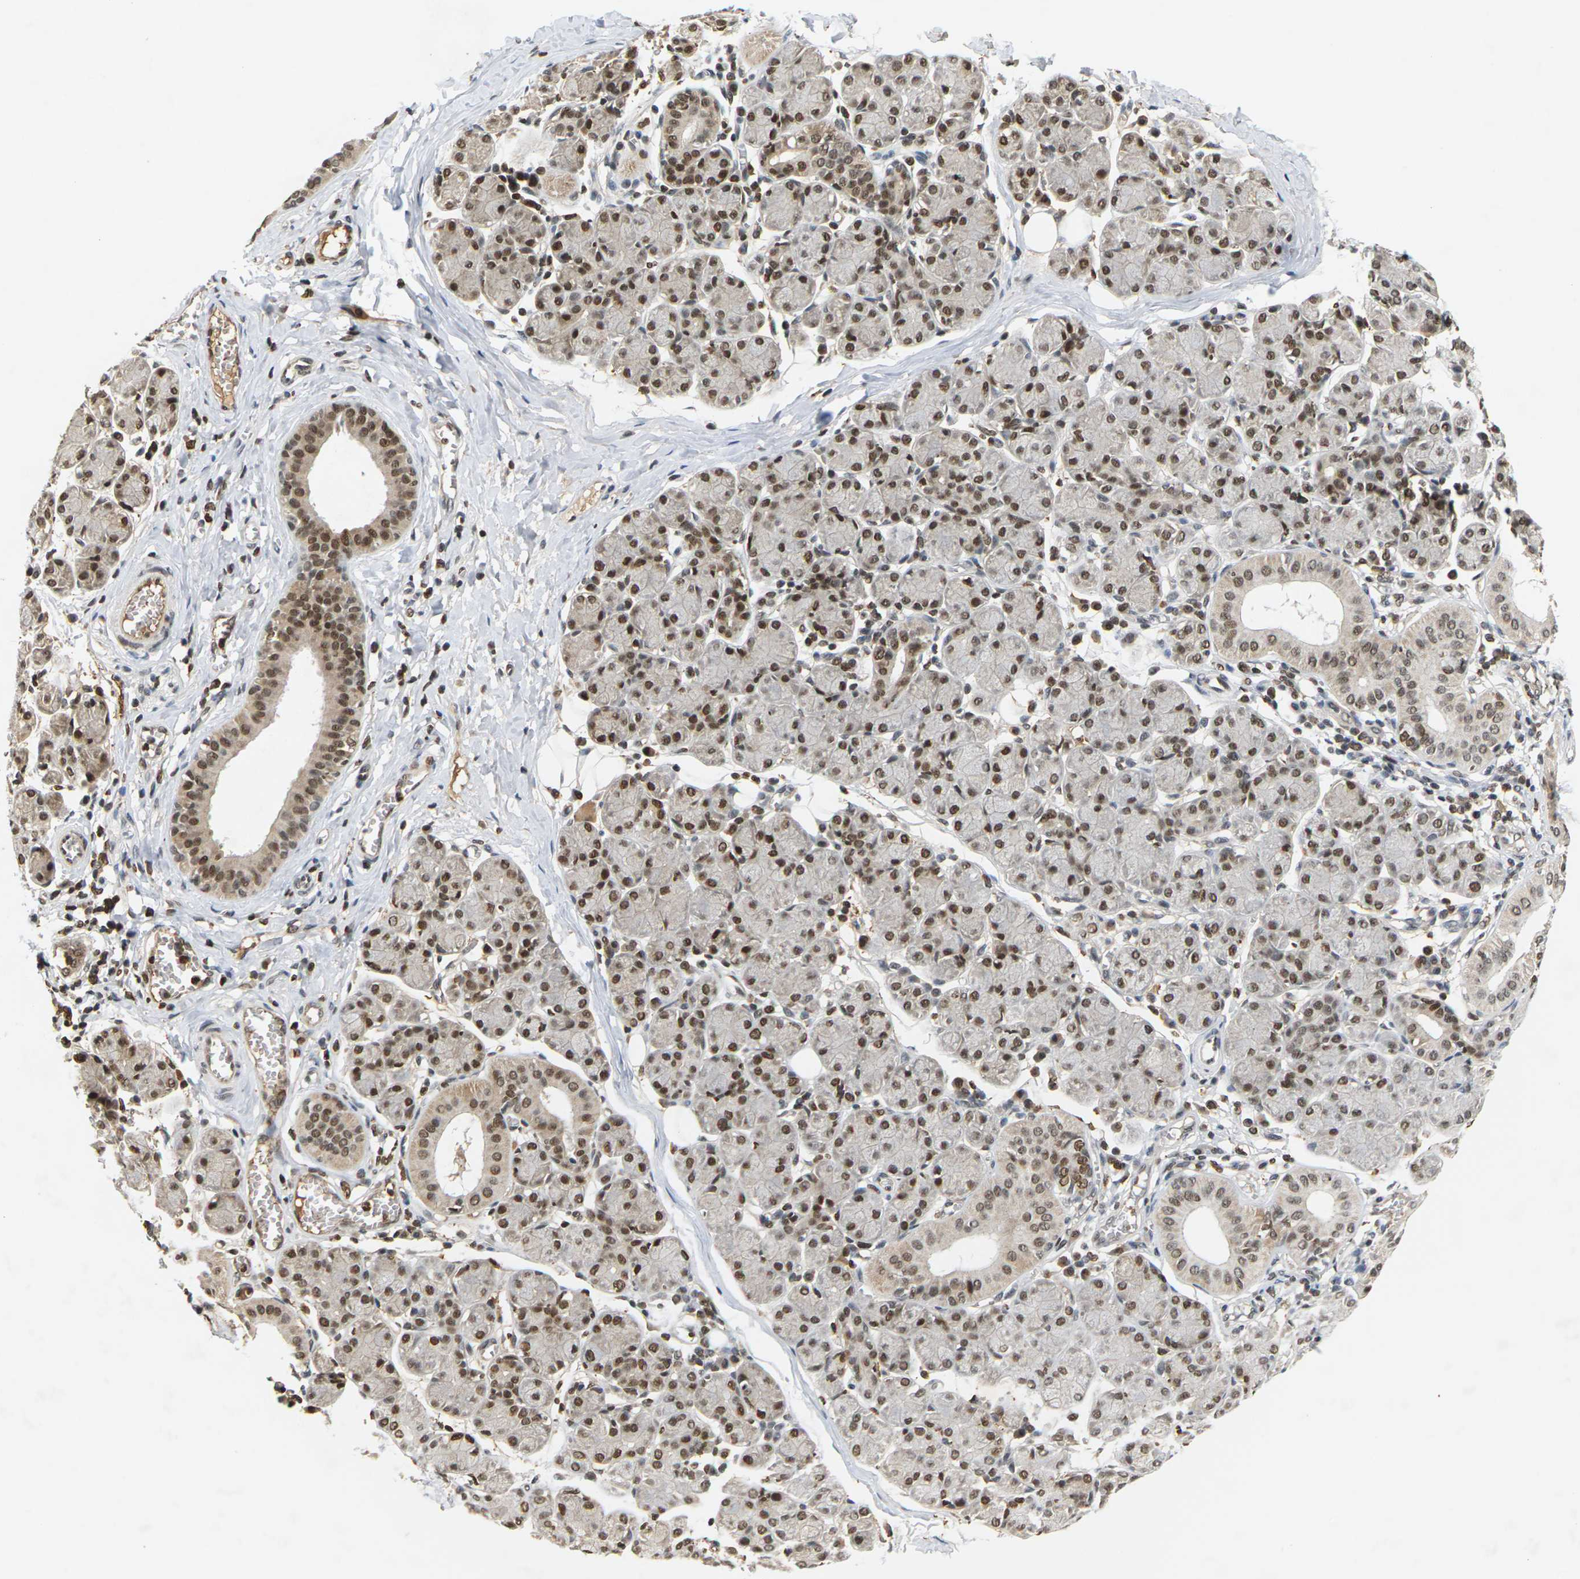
{"staining": {"intensity": "strong", "quantity": ">75%", "location": "nuclear"}, "tissue": "salivary gland", "cell_type": "Glandular cells", "image_type": "normal", "snomed": [{"axis": "morphology", "description": "Normal tissue, NOS"}, {"axis": "morphology", "description": "Inflammation, NOS"}, {"axis": "topography", "description": "Lymph node"}, {"axis": "topography", "description": "Salivary gland"}], "caption": "Human salivary gland stained for a protein (brown) demonstrates strong nuclear positive expression in approximately >75% of glandular cells.", "gene": "NELFA", "patient": {"sex": "male", "age": 3}}